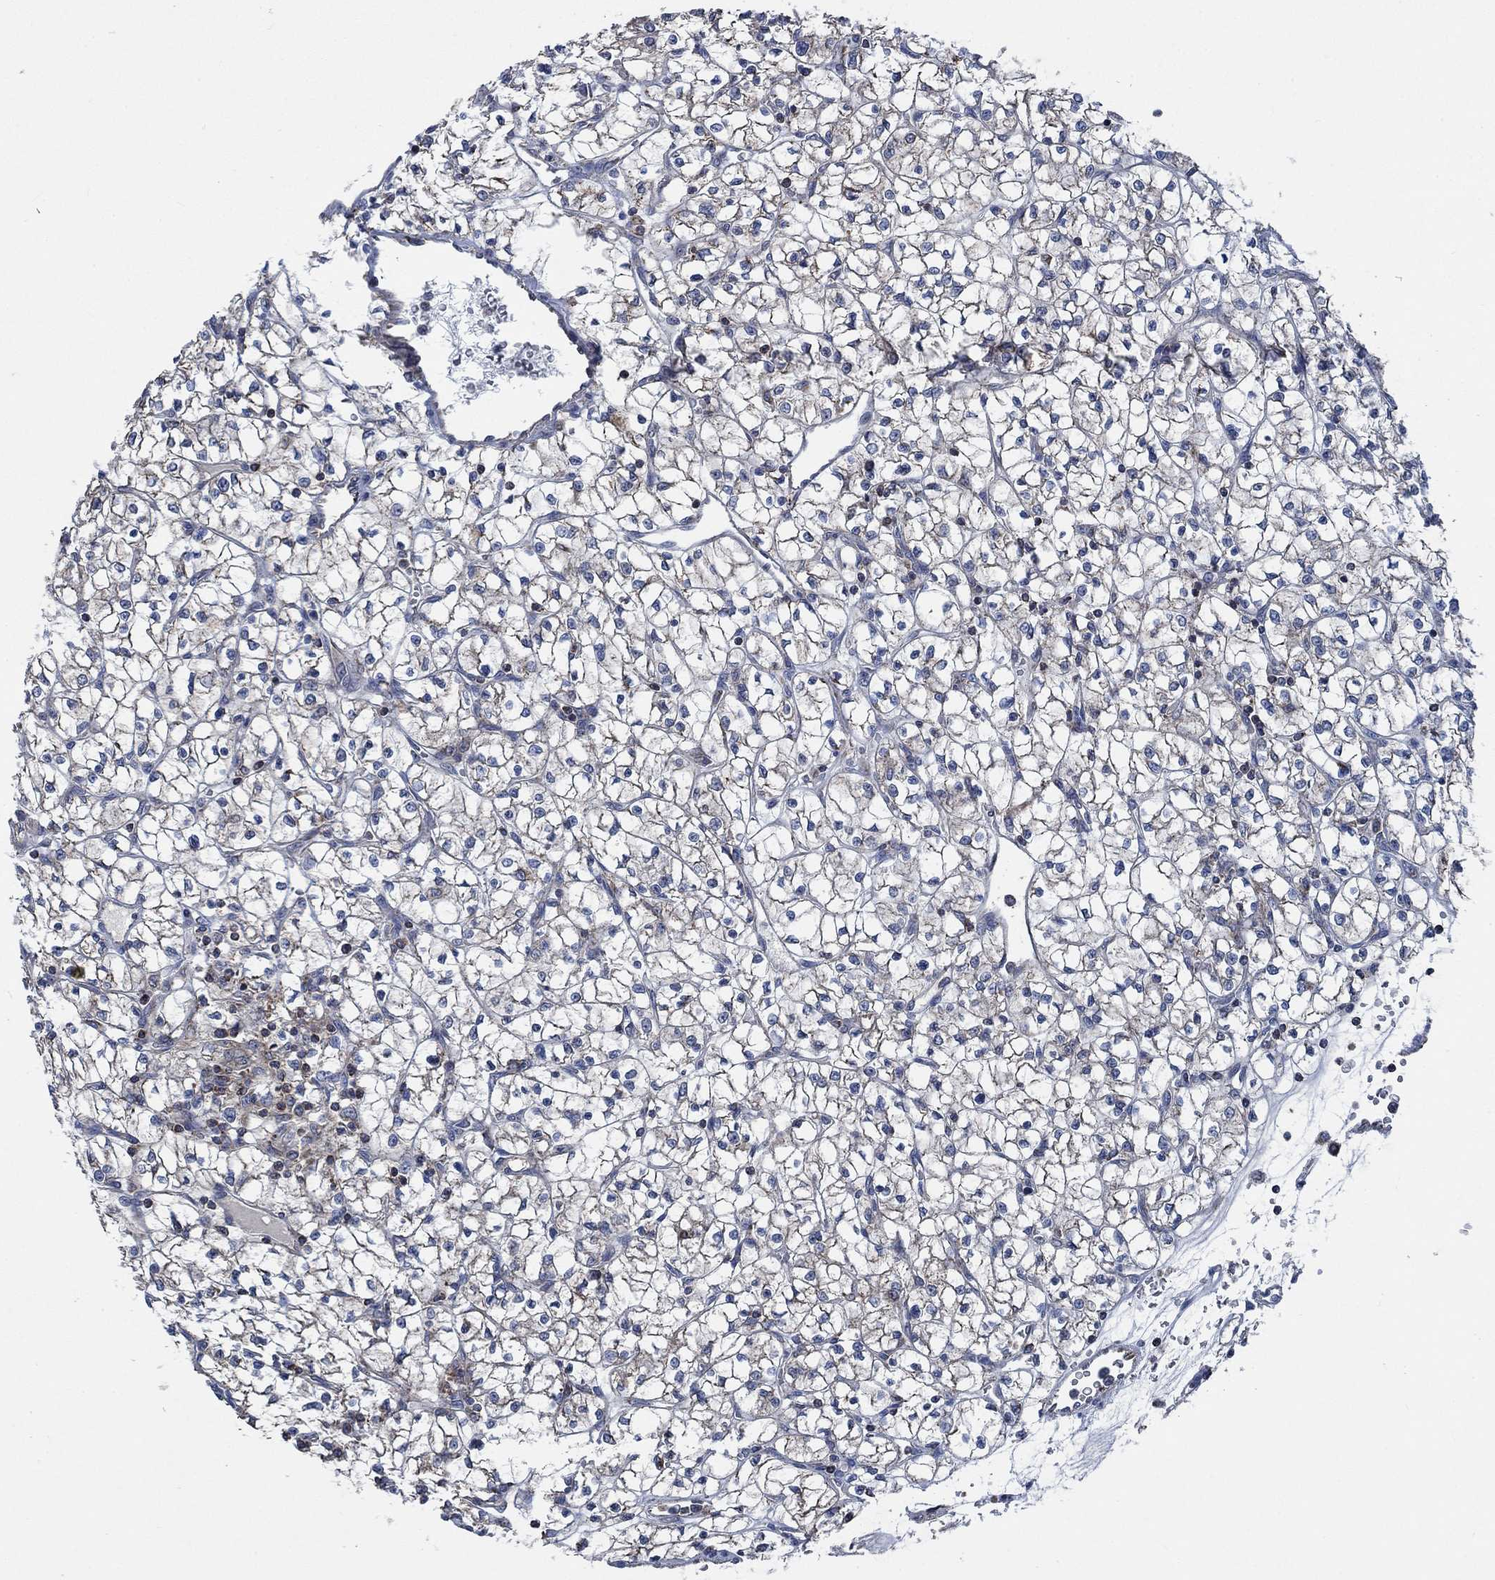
{"staining": {"intensity": "weak", "quantity": "25%-75%", "location": "cytoplasmic/membranous"}, "tissue": "renal cancer", "cell_type": "Tumor cells", "image_type": "cancer", "snomed": [{"axis": "morphology", "description": "Adenocarcinoma, NOS"}, {"axis": "topography", "description": "Kidney"}], "caption": "Protein staining of renal cancer tissue shows weak cytoplasmic/membranous positivity in about 25%-75% of tumor cells.", "gene": "STXBP6", "patient": {"sex": "female", "age": 64}}